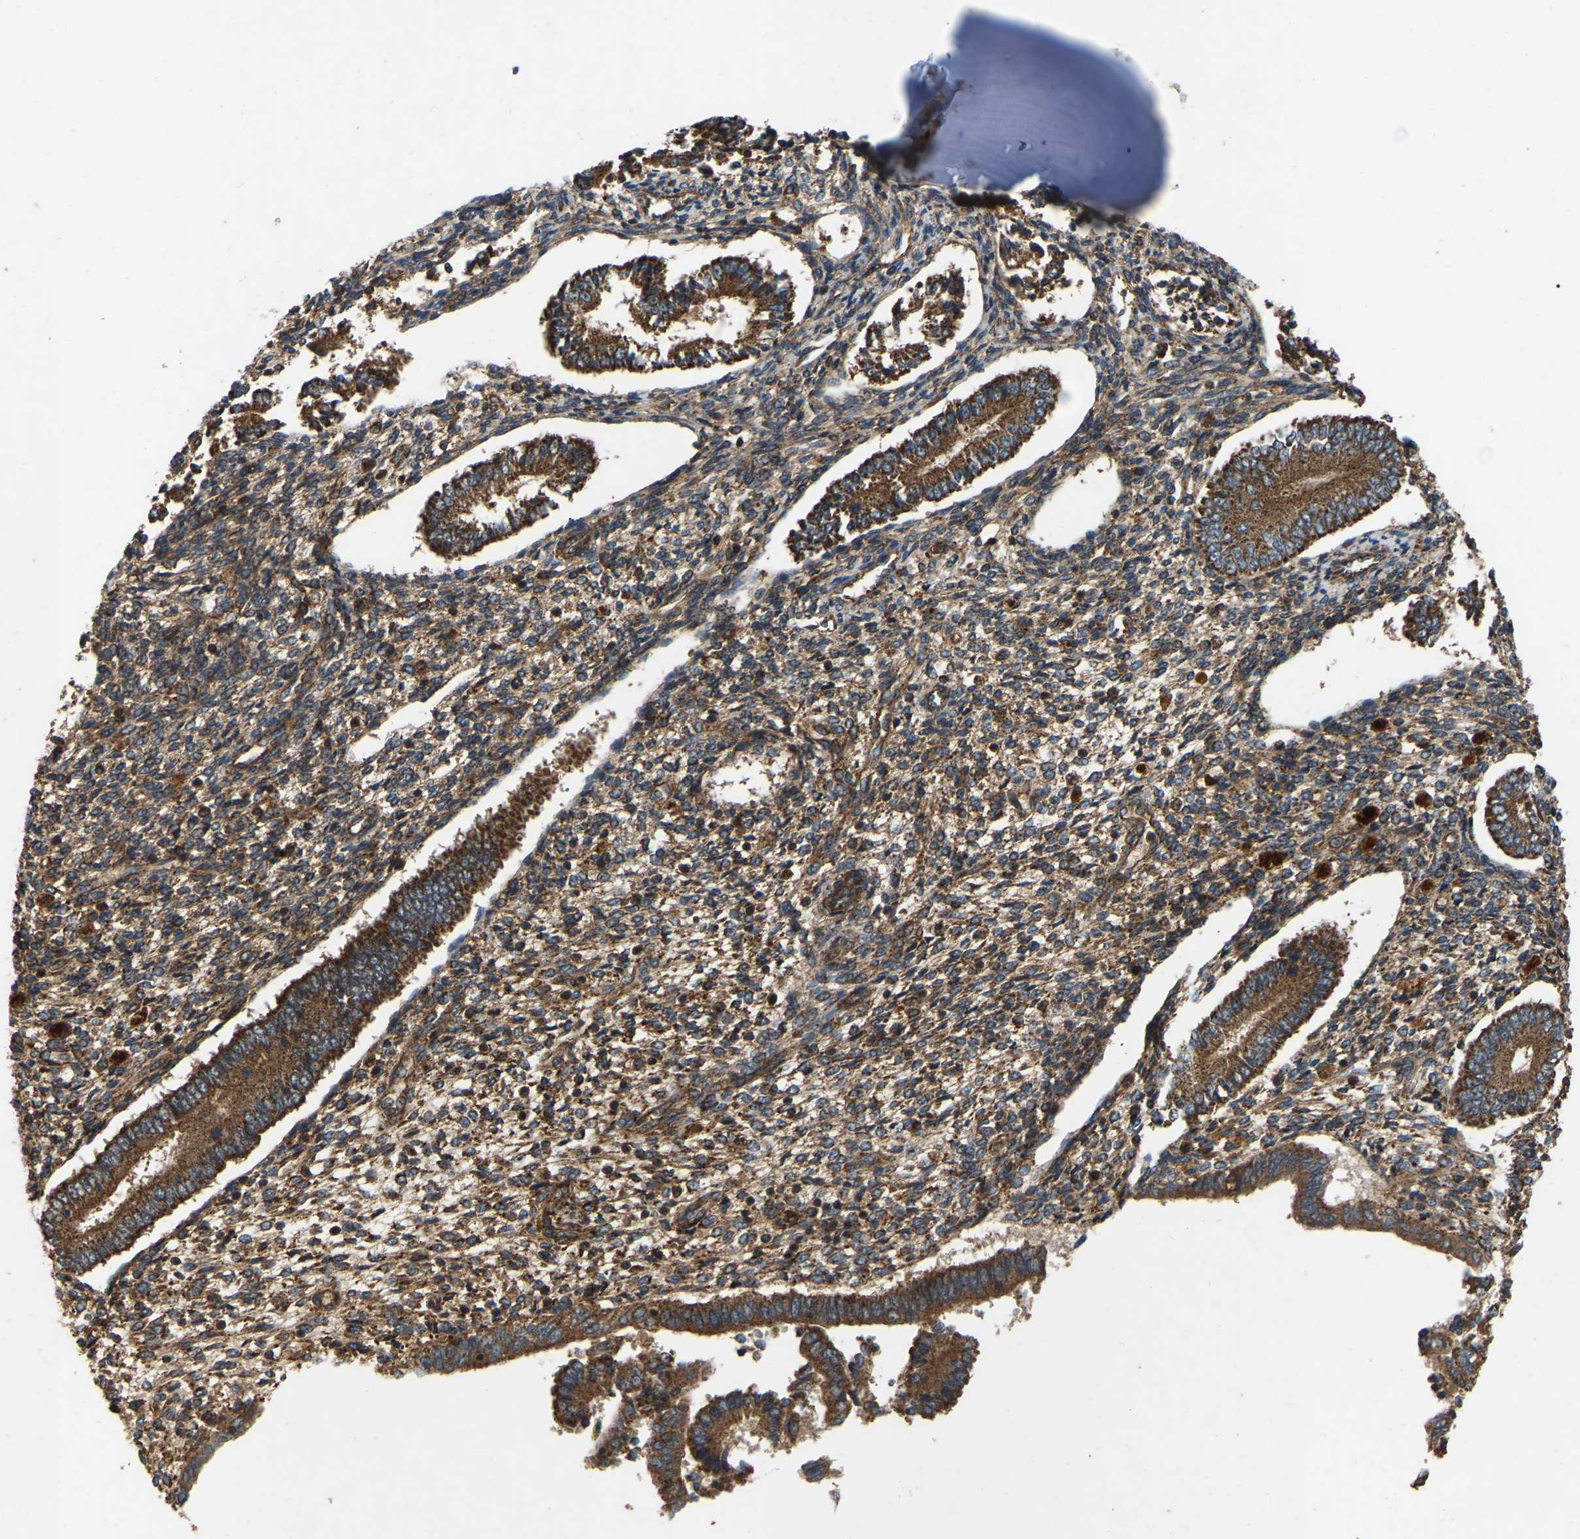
{"staining": {"intensity": "strong", "quantity": "25%-75%", "location": "cytoplasmic/membranous"}, "tissue": "endometrium", "cell_type": "Cells in endometrial stroma", "image_type": "normal", "snomed": [{"axis": "morphology", "description": "Normal tissue, NOS"}, {"axis": "topography", "description": "Endometrium"}], "caption": "This micrograph shows immunohistochemistry (IHC) staining of normal endometrium, with high strong cytoplasmic/membranous expression in approximately 25%-75% of cells in endometrial stroma.", "gene": "SAMD9L", "patient": {"sex": "female", "age": 42}}